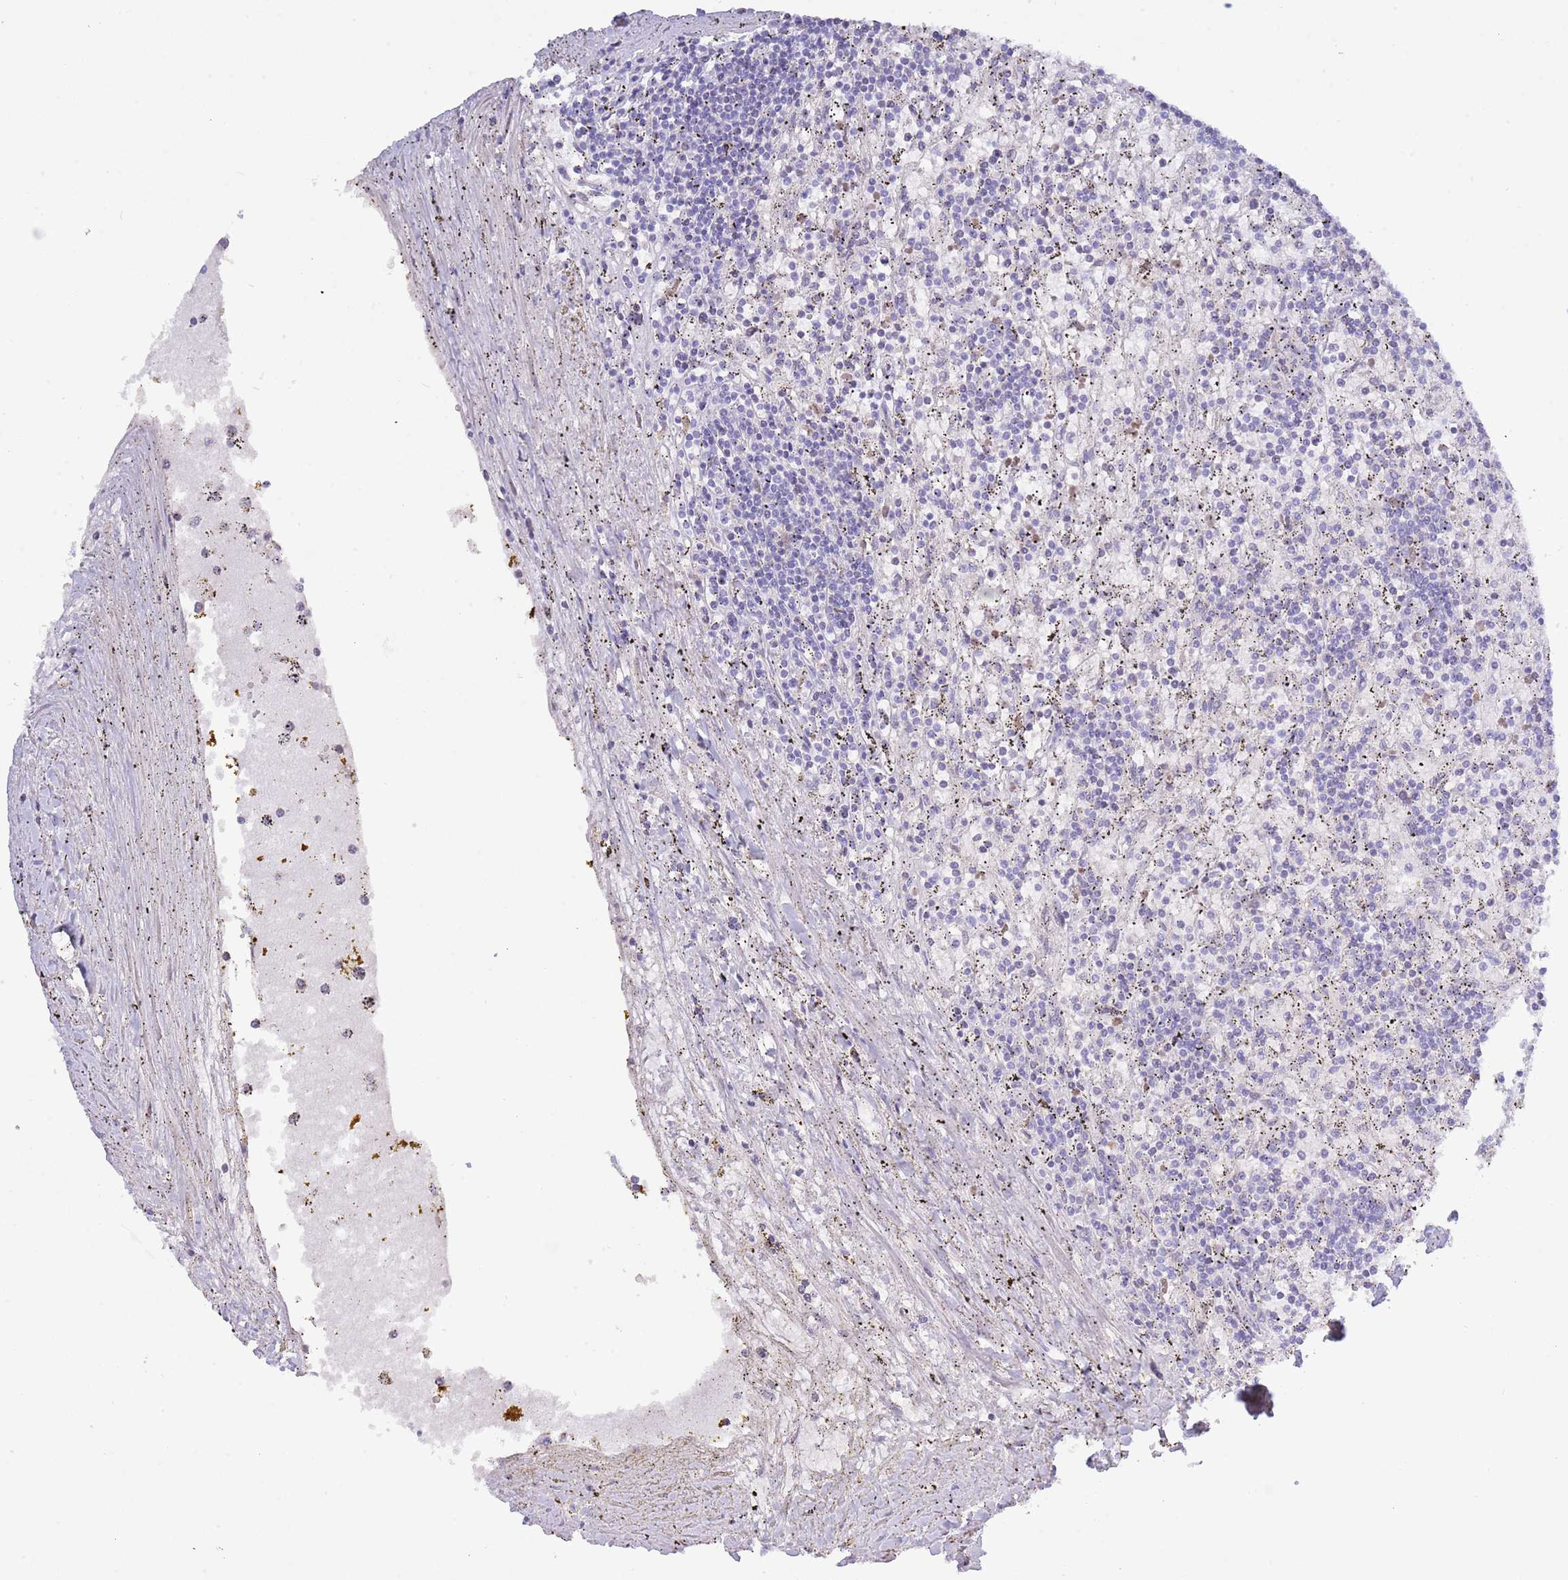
{"staining": {"intensity": "negative", "quantity": "none", "location": "none"}, "tissue": "lymphoma", "cell_type": "Tumor cells", "image_type": "cancer", "snomed": [{"axis": "morphology", "description": "Malignant lymphoma, non-Hodgkin's type, Low grade"}, {"axis": "topography", "description": "Spleen"}], "caption": "Photomicrograph shows no significant protein staining in tumor cells of malignant lymphoma, non-Hodgkin's type (low-grade).", "gene": "ACR", "patient": {"sex": "male", "age": 76}}